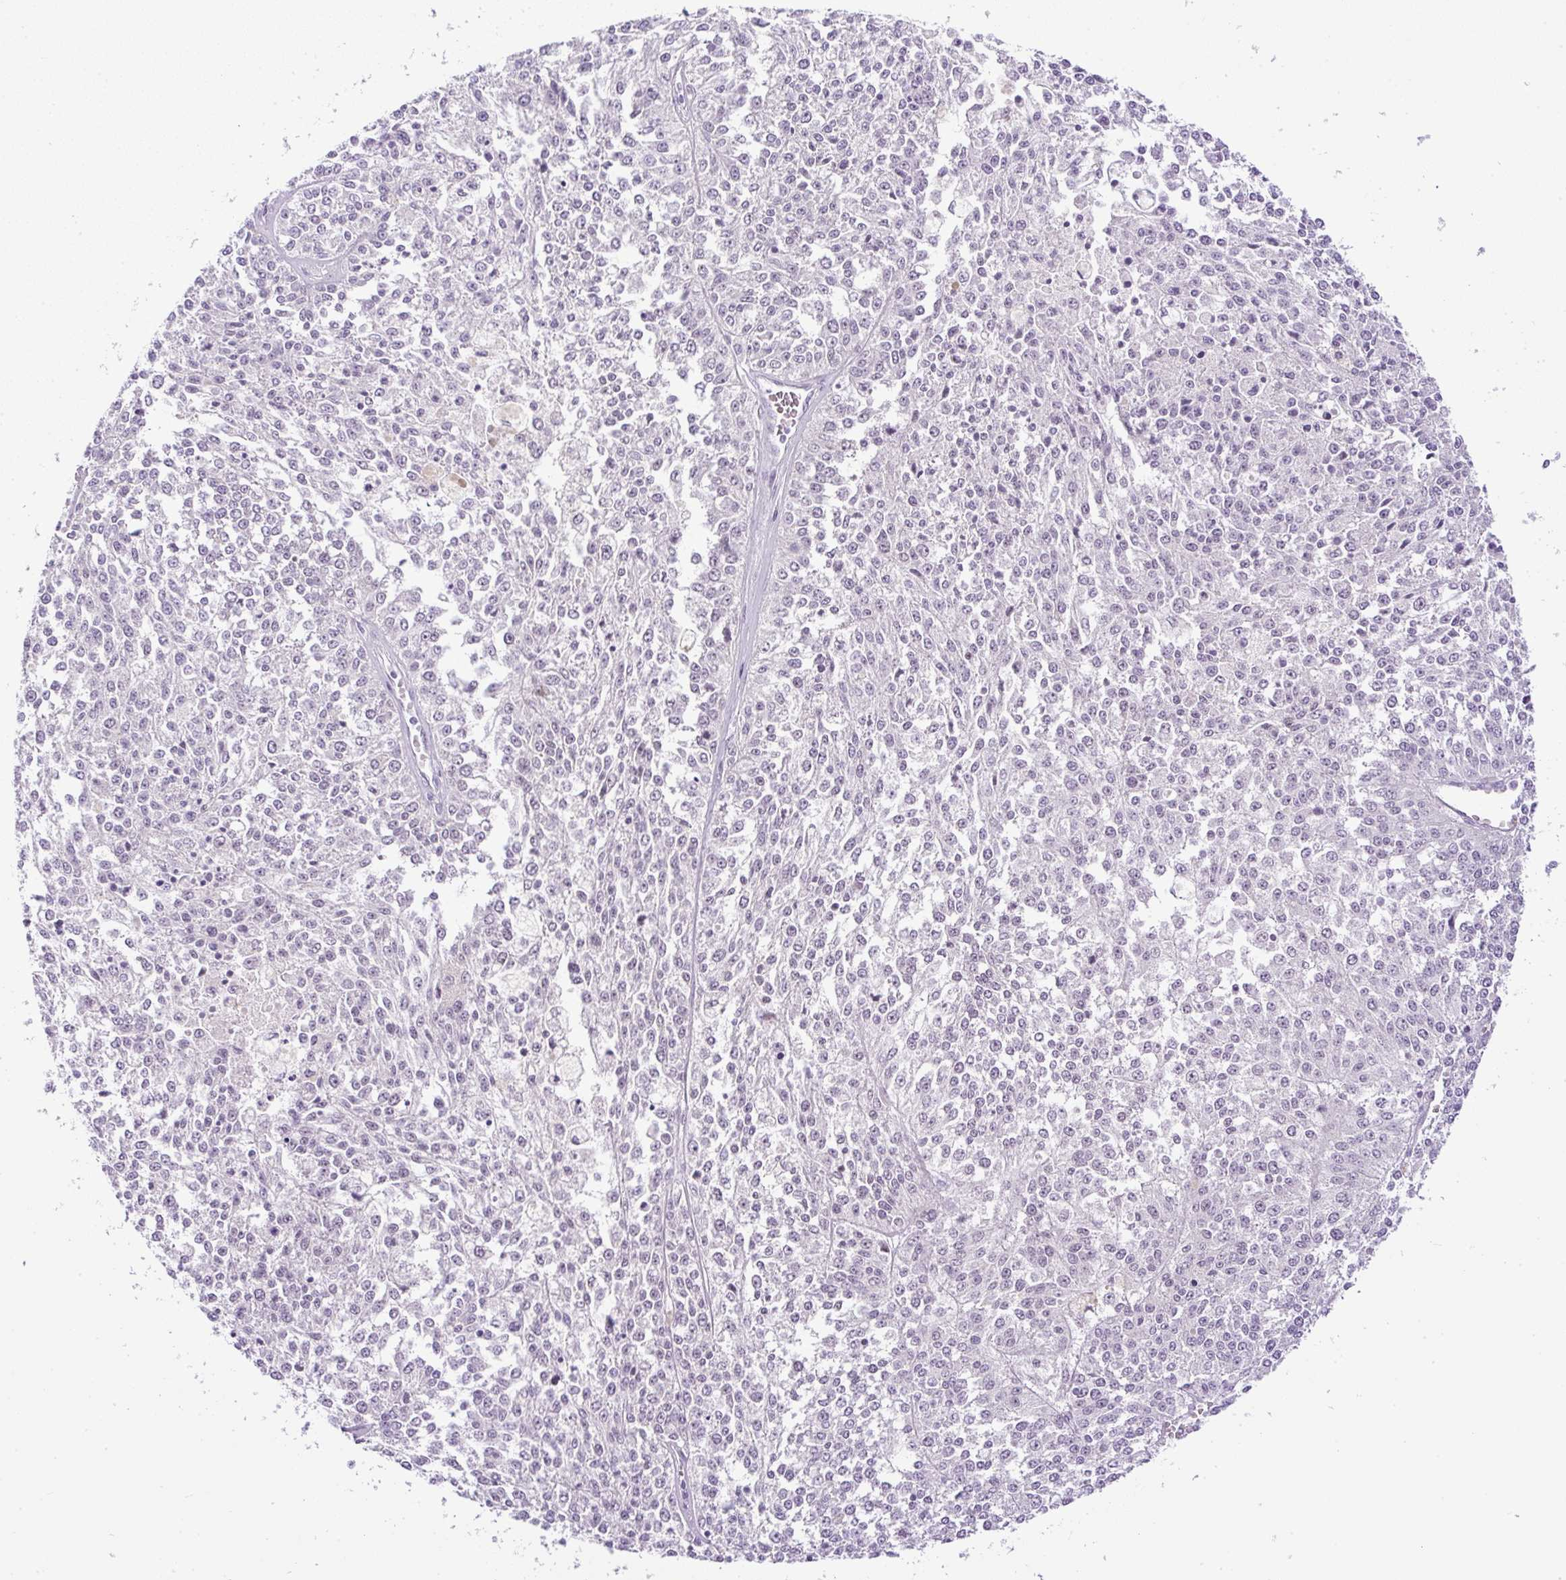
{"staining": {"intensity": "negative", "quantity": "none", "location": "none"}, "tissue": "melanoma", "cell_type": "Tumor cells", "image_type": "cancer", "snomed": [{"axis": "morphology", "description": "Malignant melanoma, NOS"}, {"axis": "topography", "description": "Skin"}], "caption": "Immunohistochemistry (IHC) micrograph of neoplastic tissue: malignant melanoma stained with DAB (3,3'-diaminobenzidine) reveals no significant protein positivity in tumor cells. (Brightfield microscopy of DAB (3,3'-diaminobenzidine) immunohistochemistry at high magnification).", "gene": "RHBDD2", "patient": {"sex": "female", "age": 64}}